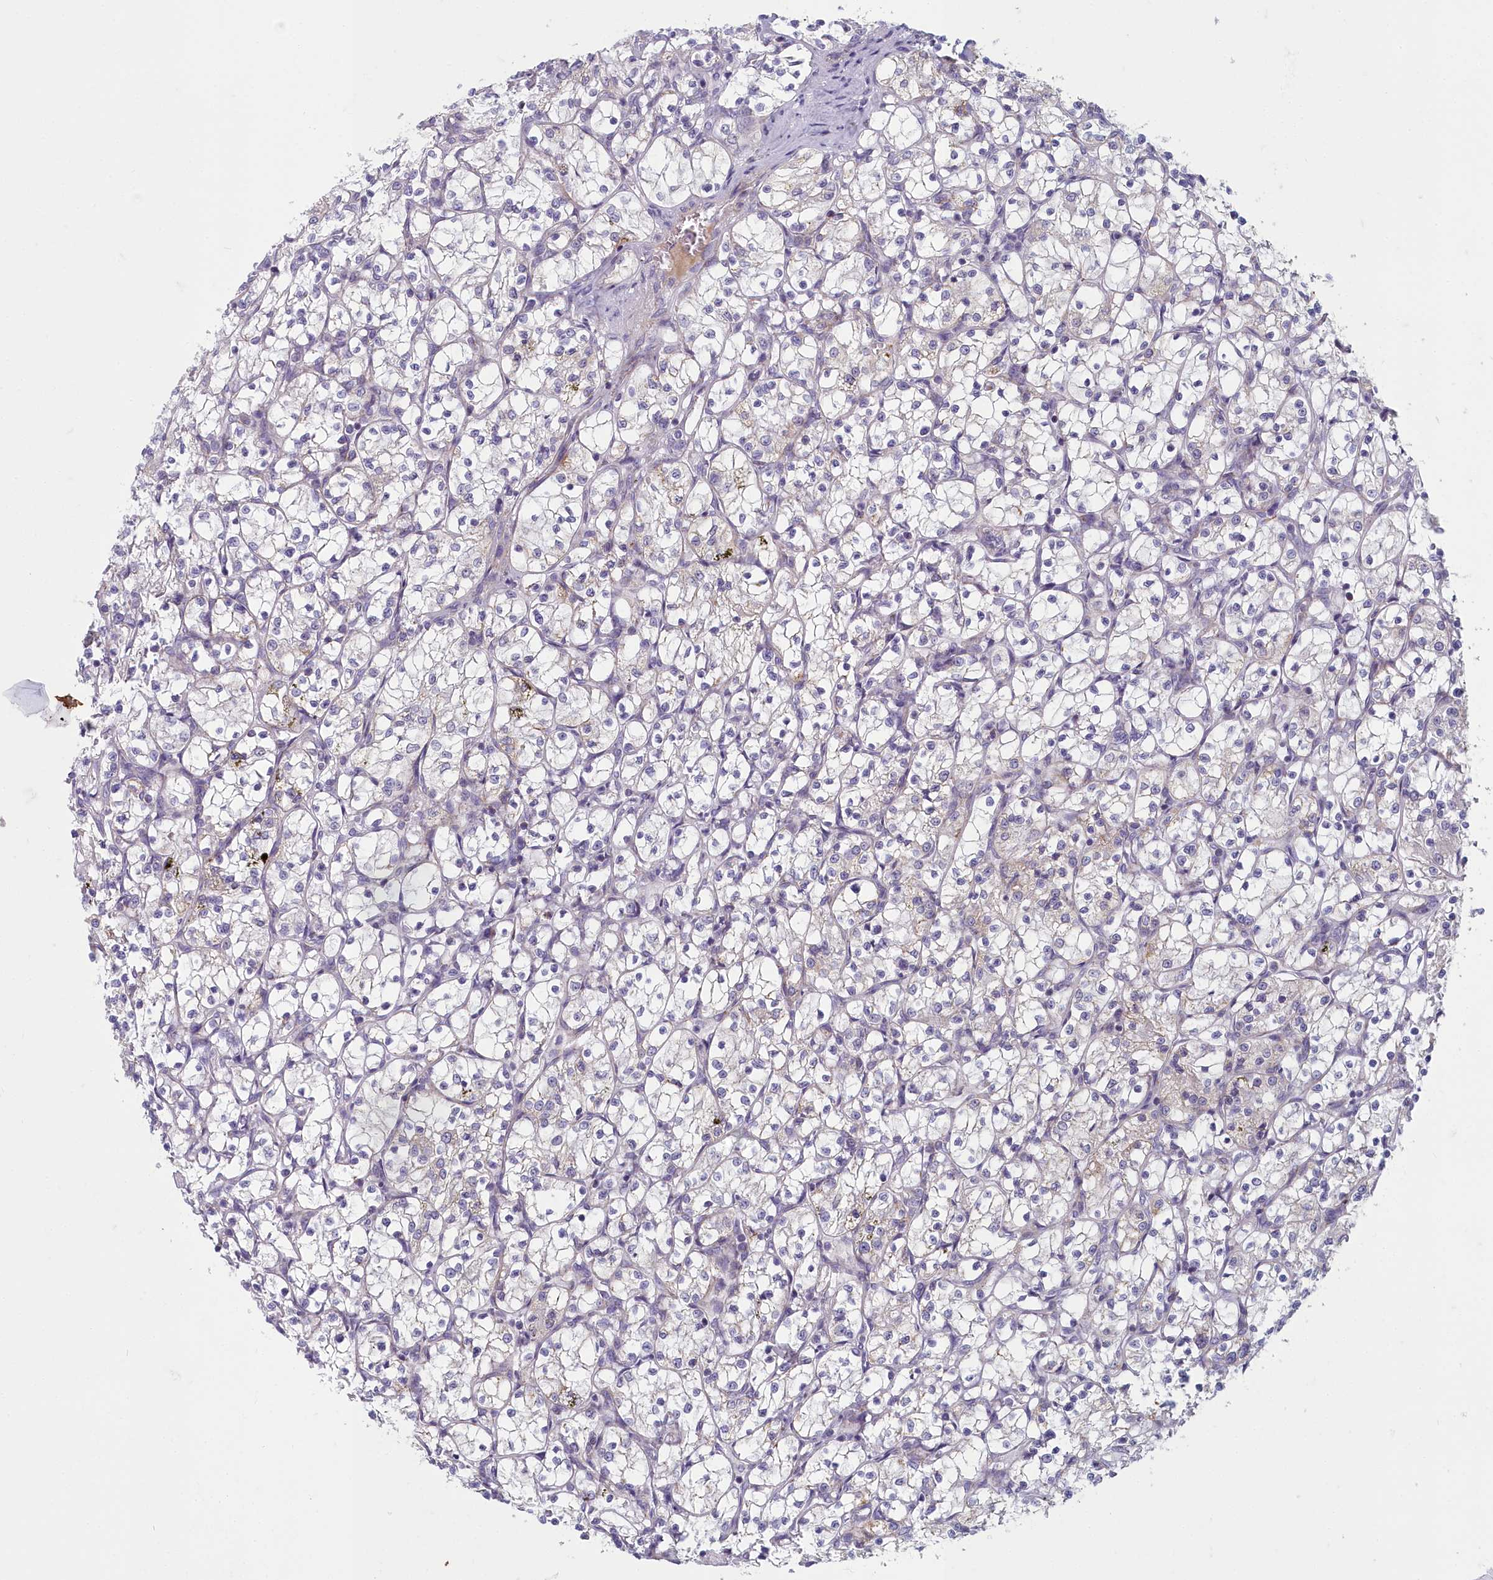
{"staining": {"intensity": "negative", "quantity": "none", "location": "none"}, "tissue": "renal cancer", "cell_type": "Tumor cells", "image_type": "cancer", "snomed": [{"axis": "morphology", "description": "Adenocarcinoma, NOS"}, {"axis": "topography", "description": "Kidney"}], "caption": "A high-resolution micrograph shows IHC staining of renal adenocarcinoma, which shows no significant staining in tumor cells.", "gene": "INSYN2A", "patient": {"sex": "female", "age": 69}}